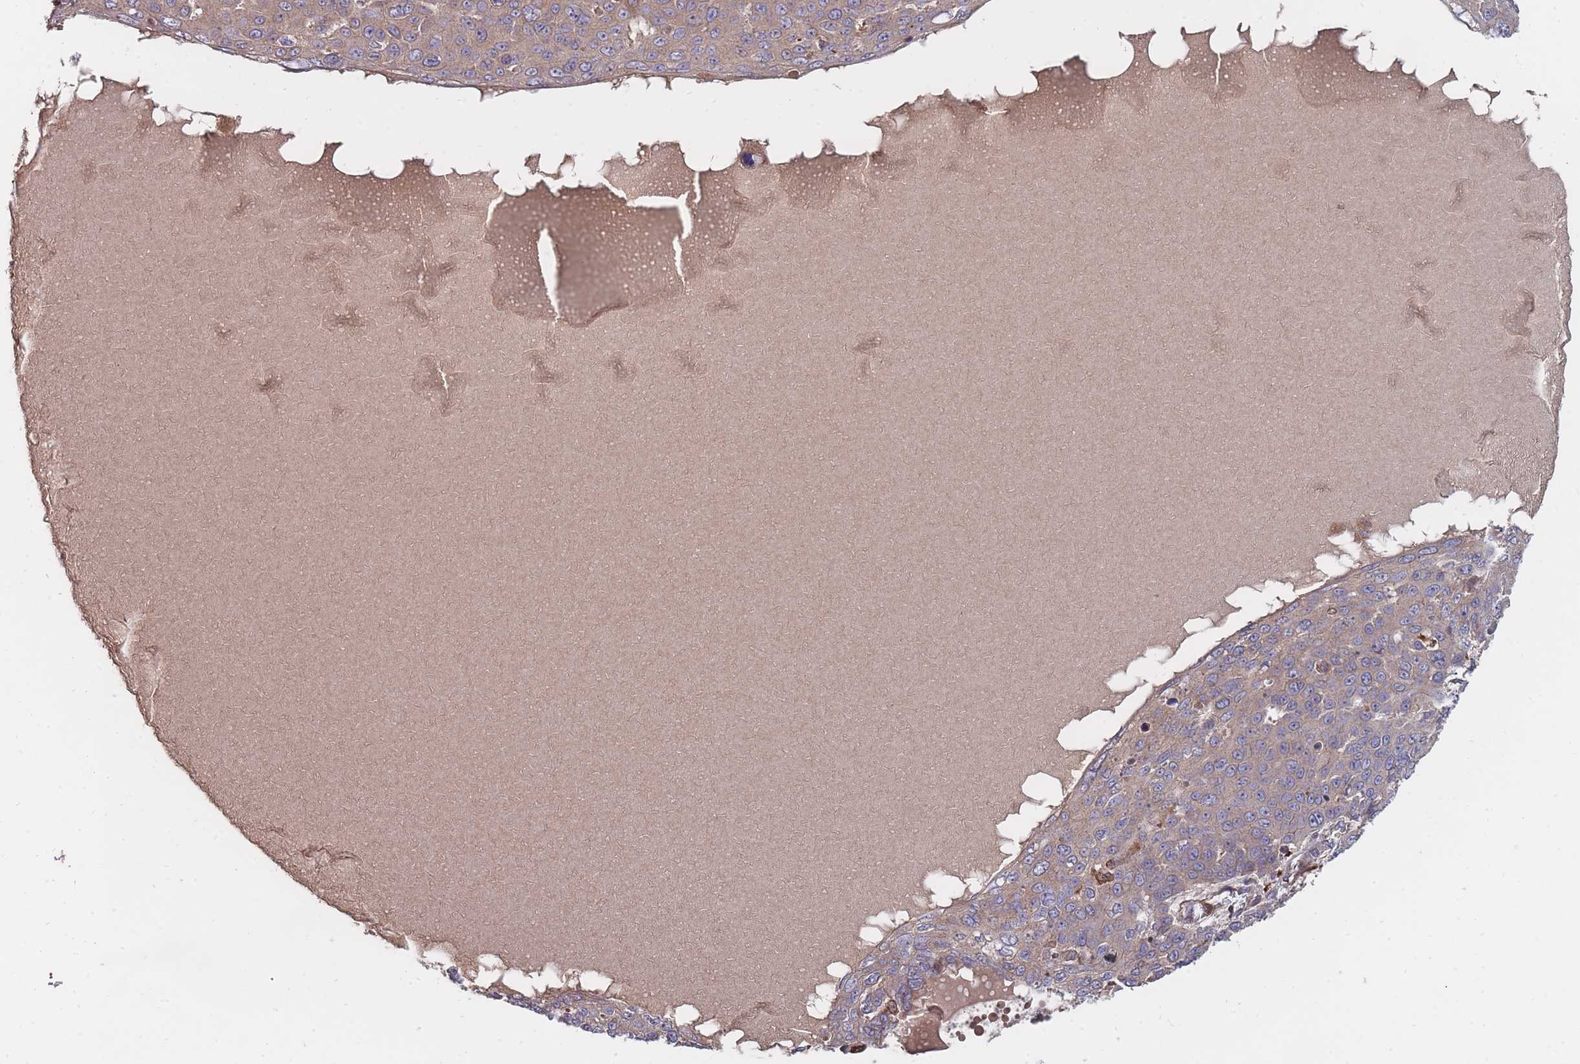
{"staining": {"intensity": "weak", "quantity": ">75%", "location": "cytoplasmic/membranous"}, "tissue": "skin cancer", "cell_type": "Tumor cells", "image_type": "cancer", "snomed": [{"axis": "morphology", "description": "Squamous cell carcinoma, NOS"}, {"axis": "topography", "description": "Skin"}], "caption": "DAB (3,3'-diaminobenzidine) immunohistochemical staining of human skin cancer (squamous cell carcinoma) reveals weak cytoplasmic/membranous protein positivity in approximately >75% of tumor cells.", "gene": "THSD7B", "patient": {"sex": "male", "age": 71}}